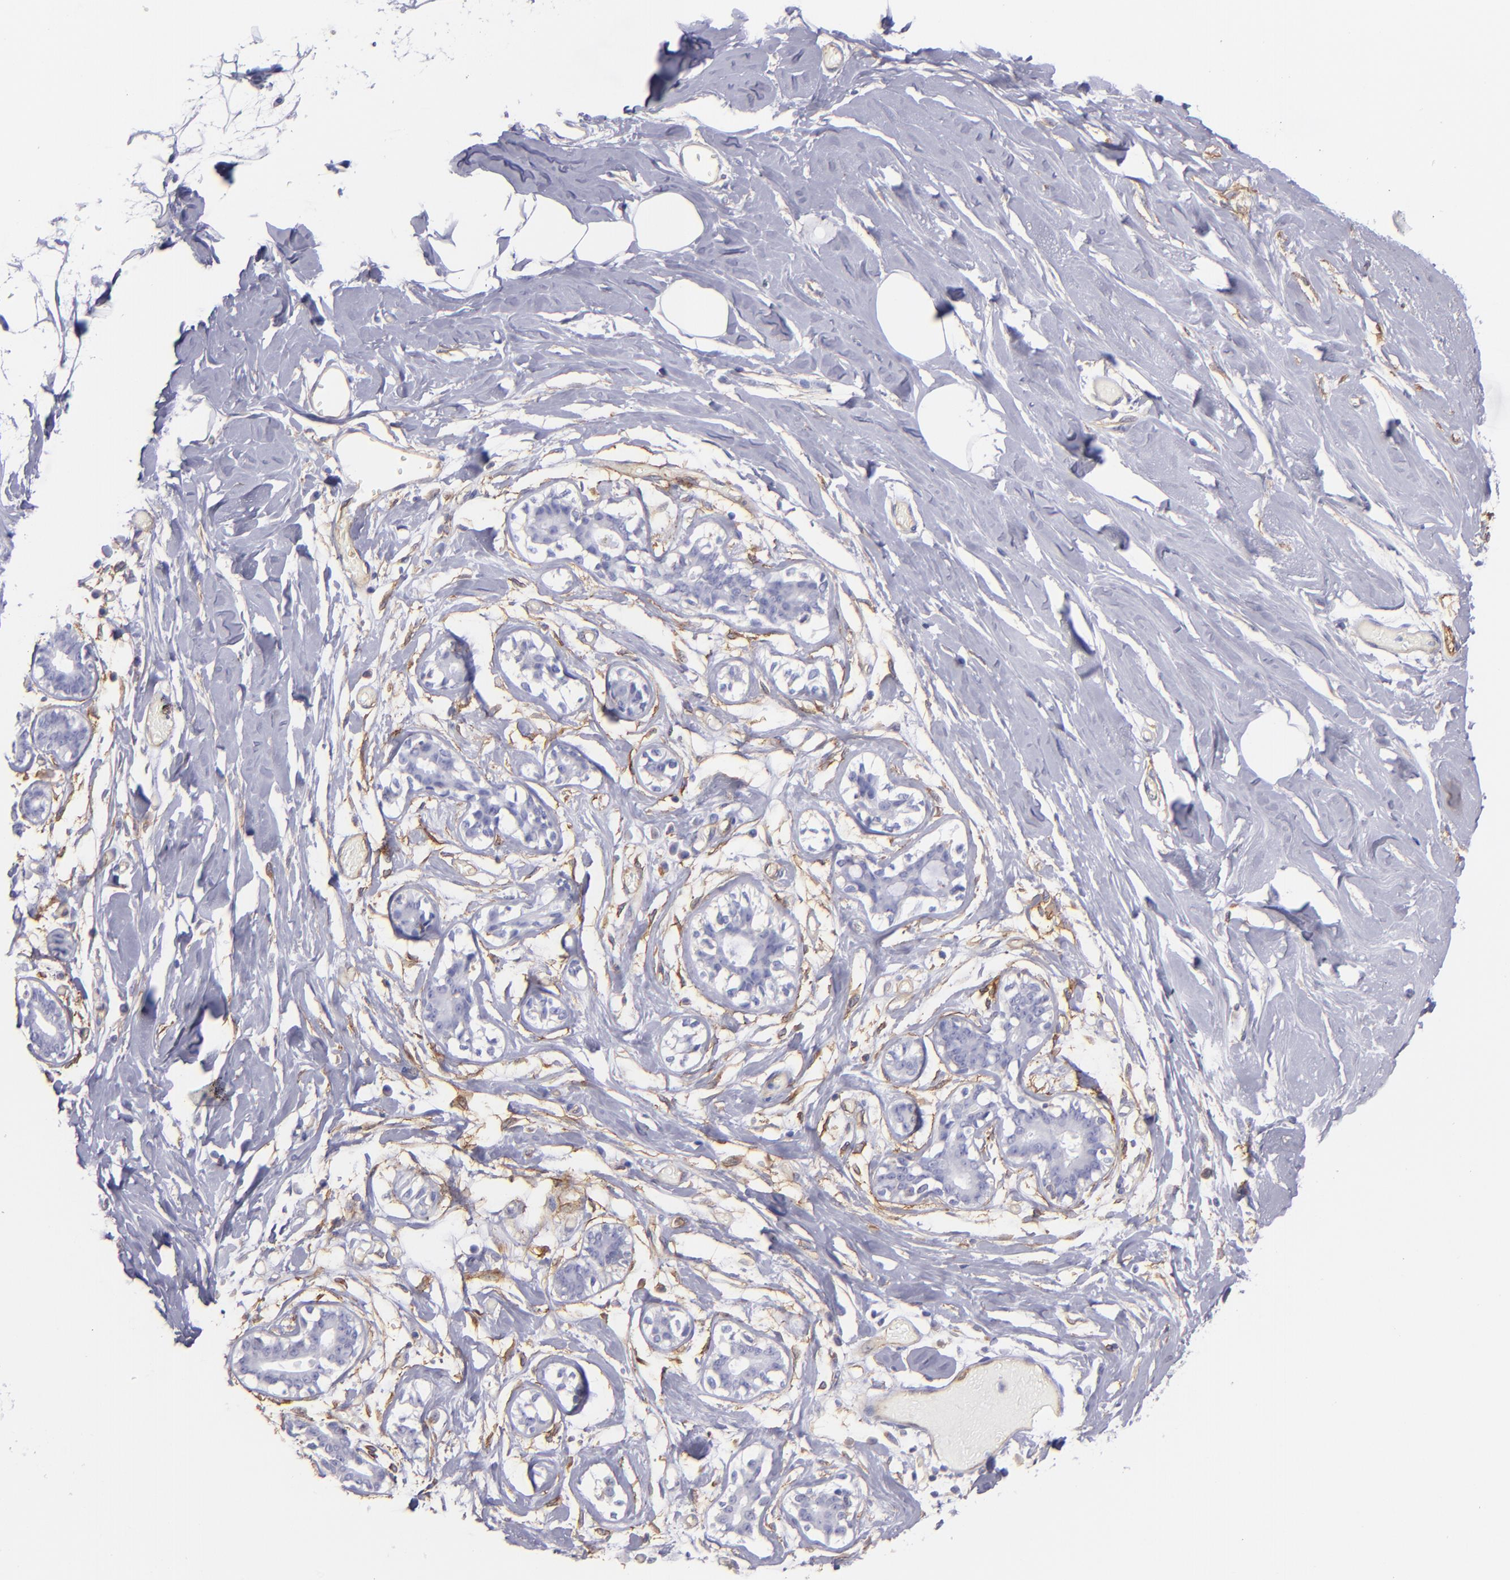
{"staining": {"intensity": "negative", "quantity": "none", "location": "none"}, "tissue": "breast", "cell_type": "Adipocytes", "image_type": "normal", "snomed": [{"axis": "morphology", "description": "Normal tissue, NOS"}, {"axis": "morphology", "description": "Fibrosis, NOS"}, {"axis": "topography", "description": "Breast"}], "caption": "Protein analysis of unremarkable breast reveals no significant expression in adipocytes. The staining is performed using DAB (3,3'-diaminobenzidine) brown chromogen with nuclei counter-stained in using hematoxylin.", "gene": "ENTPD1", "patient": {"sex": "female", "age": 39}}